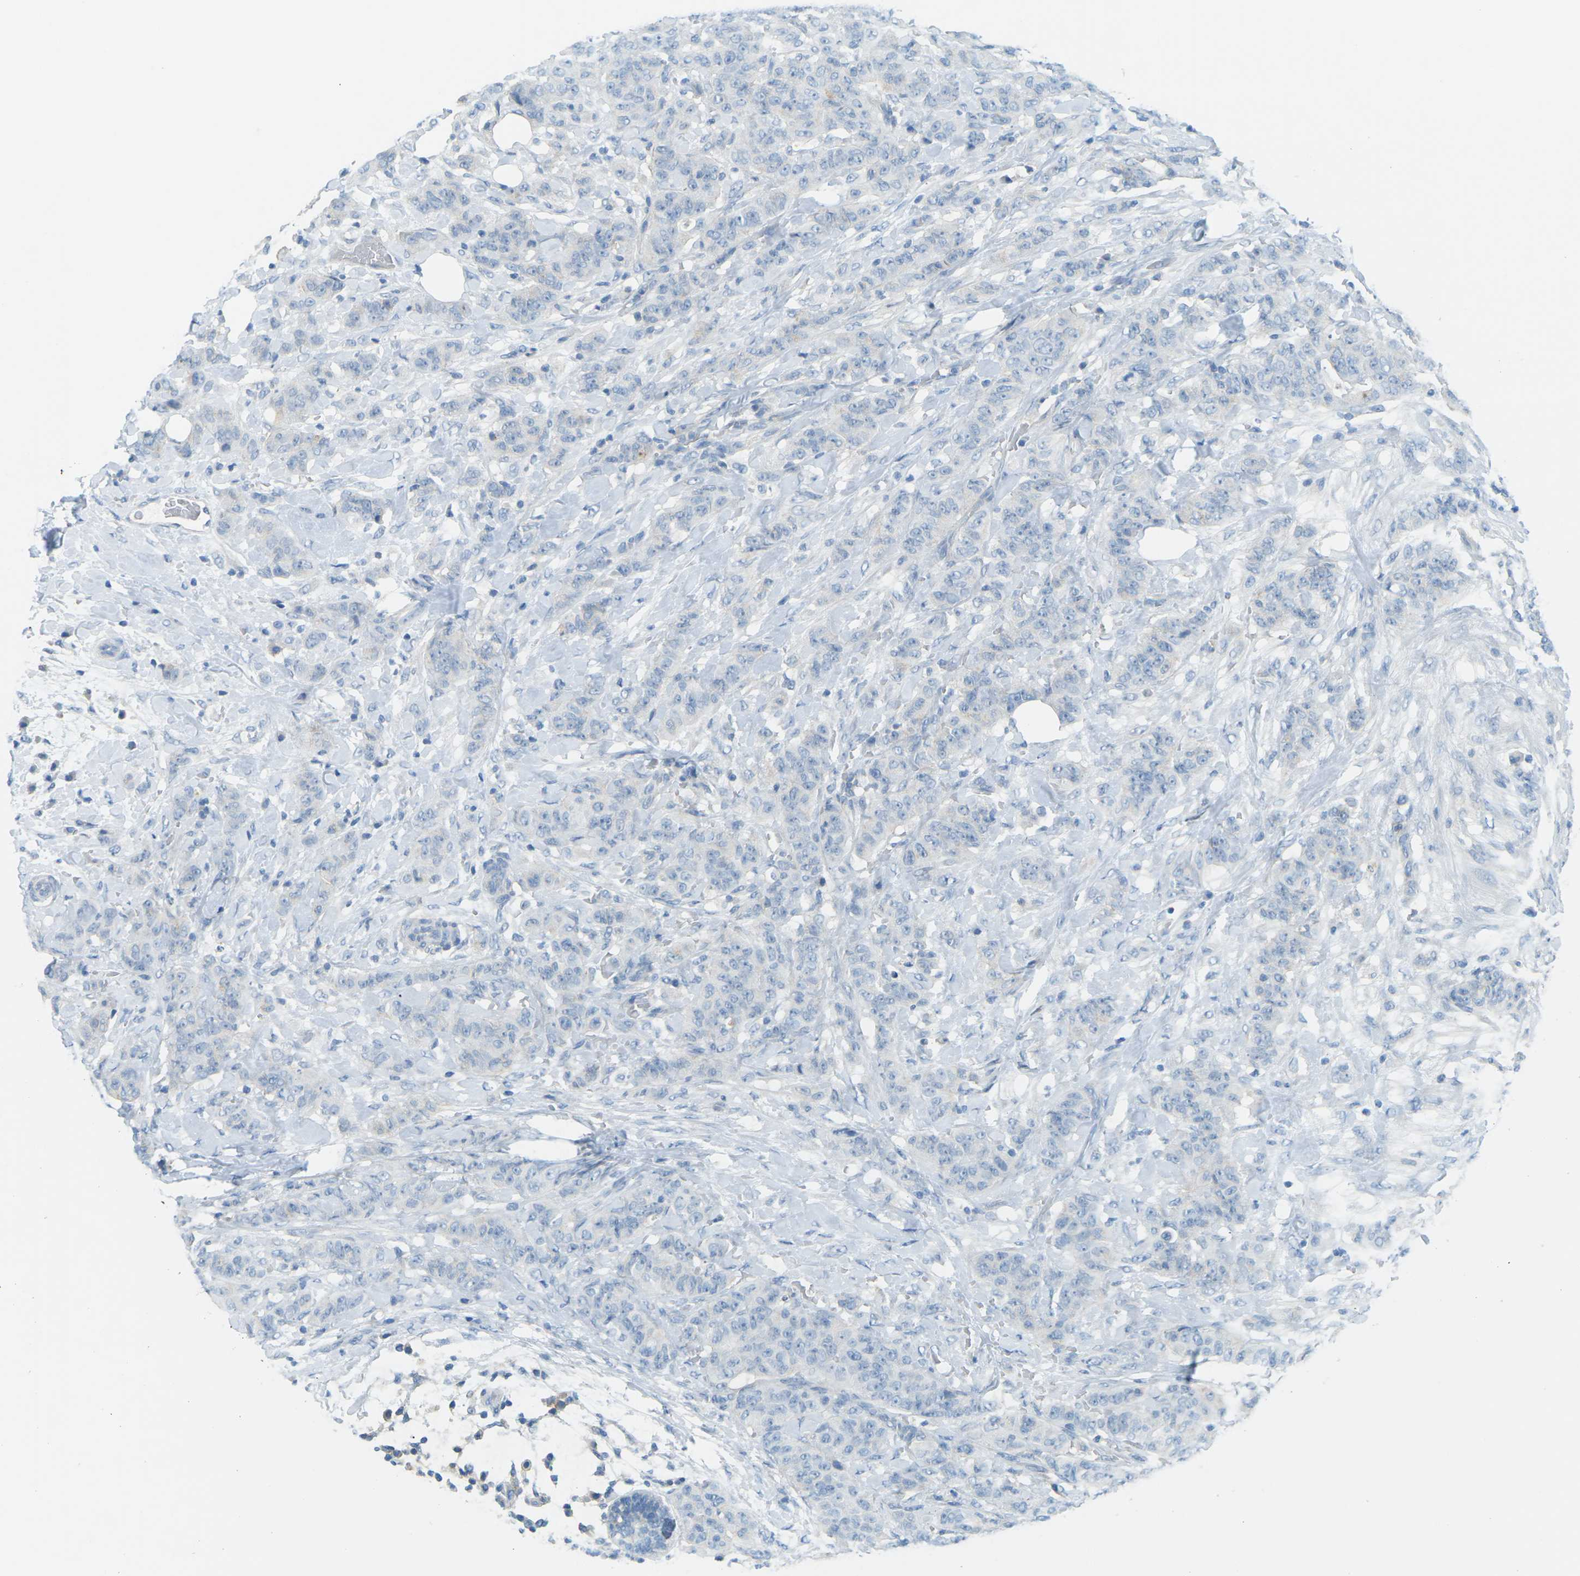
{"staining": {"intensity": "negative", "quantity": "none", "location": "none"}, "tissue": "breast cancer", "cell_type": "Tumor cells", "image_type": "cancer", "snomed": [{"axis": "morphology", "description": "Normal tissue, NOS"}, {"axis": "morphology", "description": "Duct carcinoma"}, {"axis": "topography", "description": "Breast"}], "caption": "High power microscopy photomicrograph of an immunohistochemistry micrograph of breast cancer (invasive ductal carcinoma), revealing no significant positivity in tumor cells.", "gene": "CD47", "patient": {"sex": "female", "age": 40}}